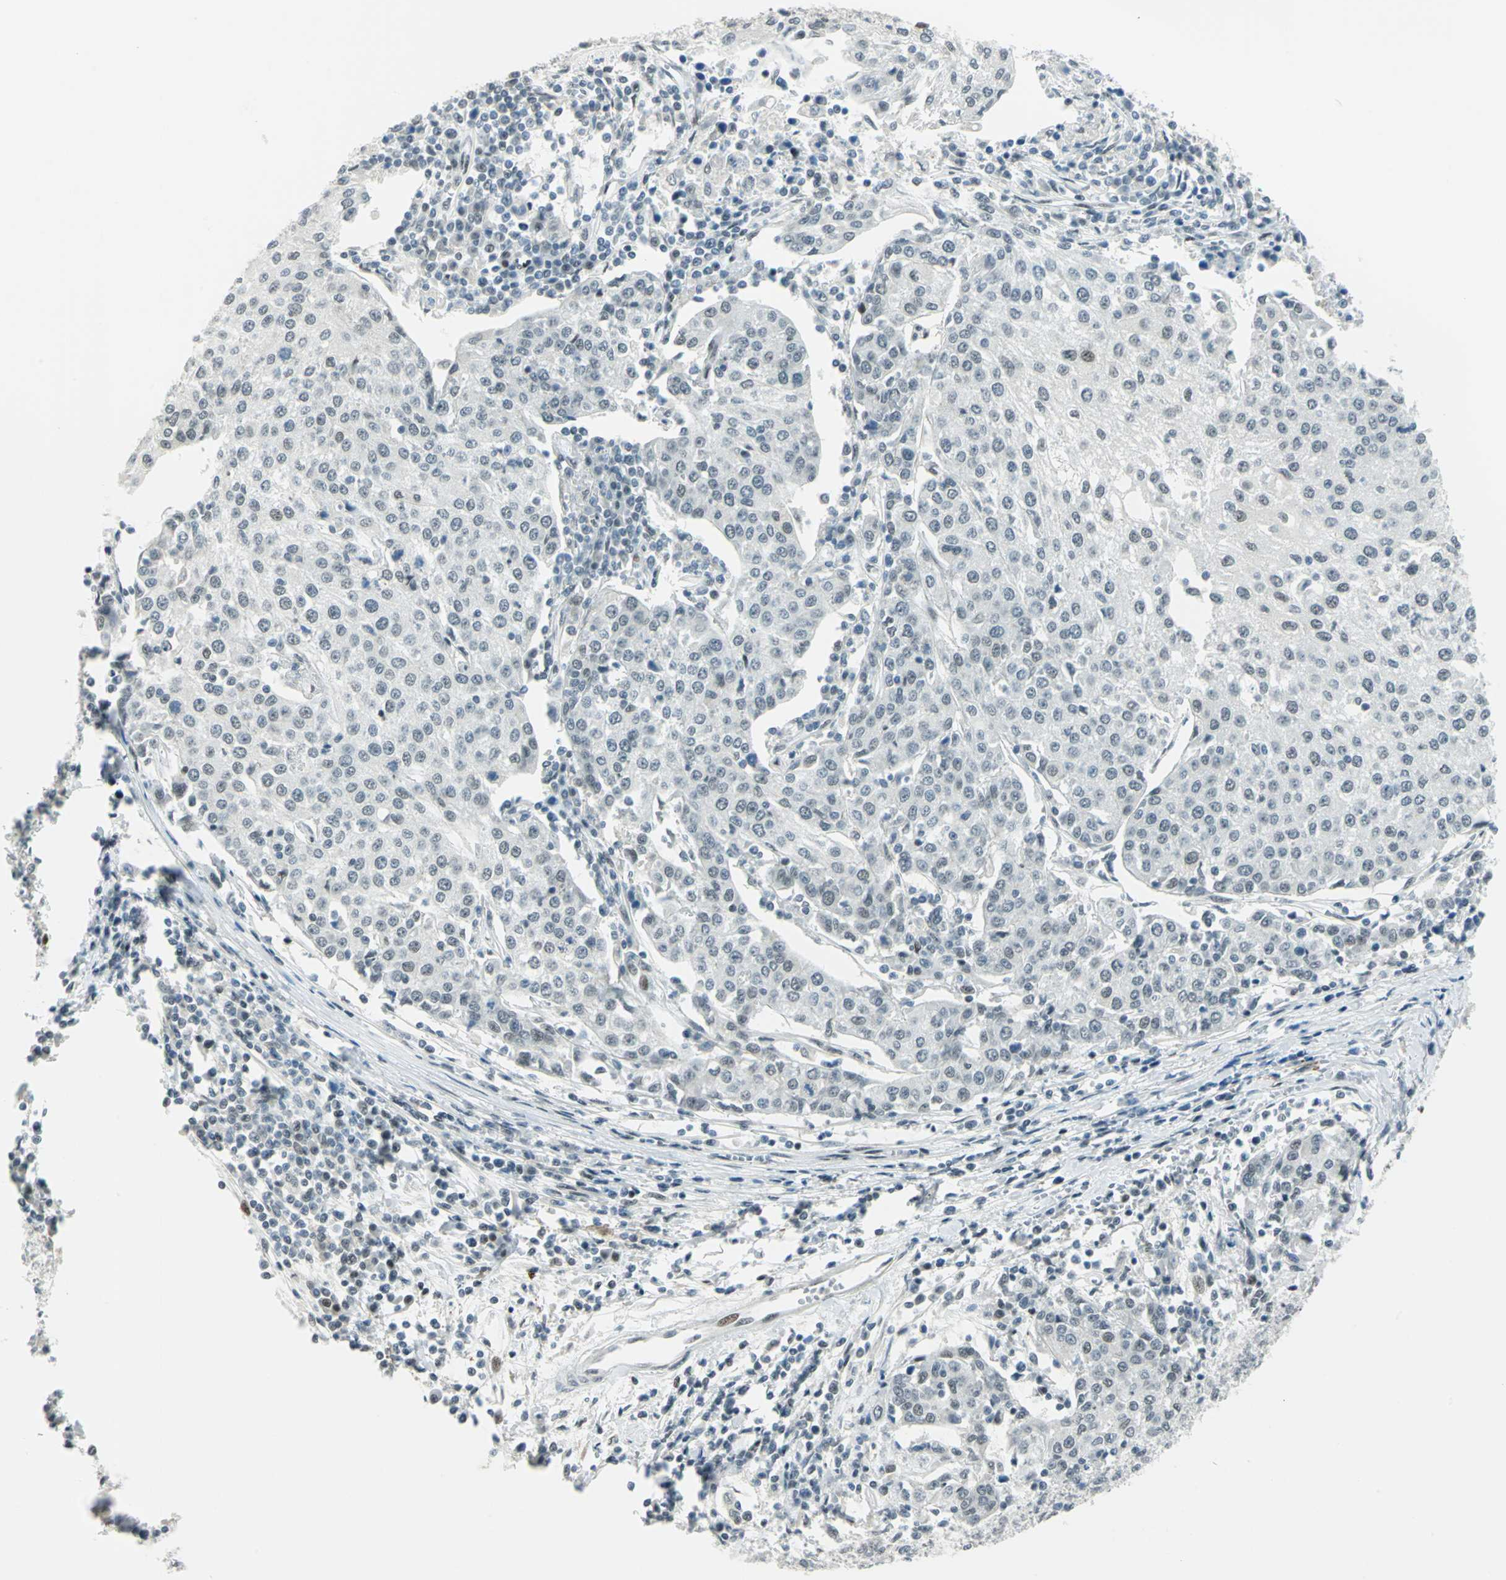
{"staining": {"intensity": "weak", "quantity": "<25%", "location": "nuclear"}, "tissue": "urothelial cancer", "cell_type": "Tumor cells", "image_type": "cancer", "snomed": [{"axis": "morphology", "description": "Urothelial carcinoma, High grade"}, {"axis": "topography", "description": "Urinary bladder"}], "caption": "The immunohistochemistry photomicrograph has no significant positivity in tumor cells of urothelial cancer tissue.", "gene": "MTMR10", "patient": {"sex": "female", "age": 85}}